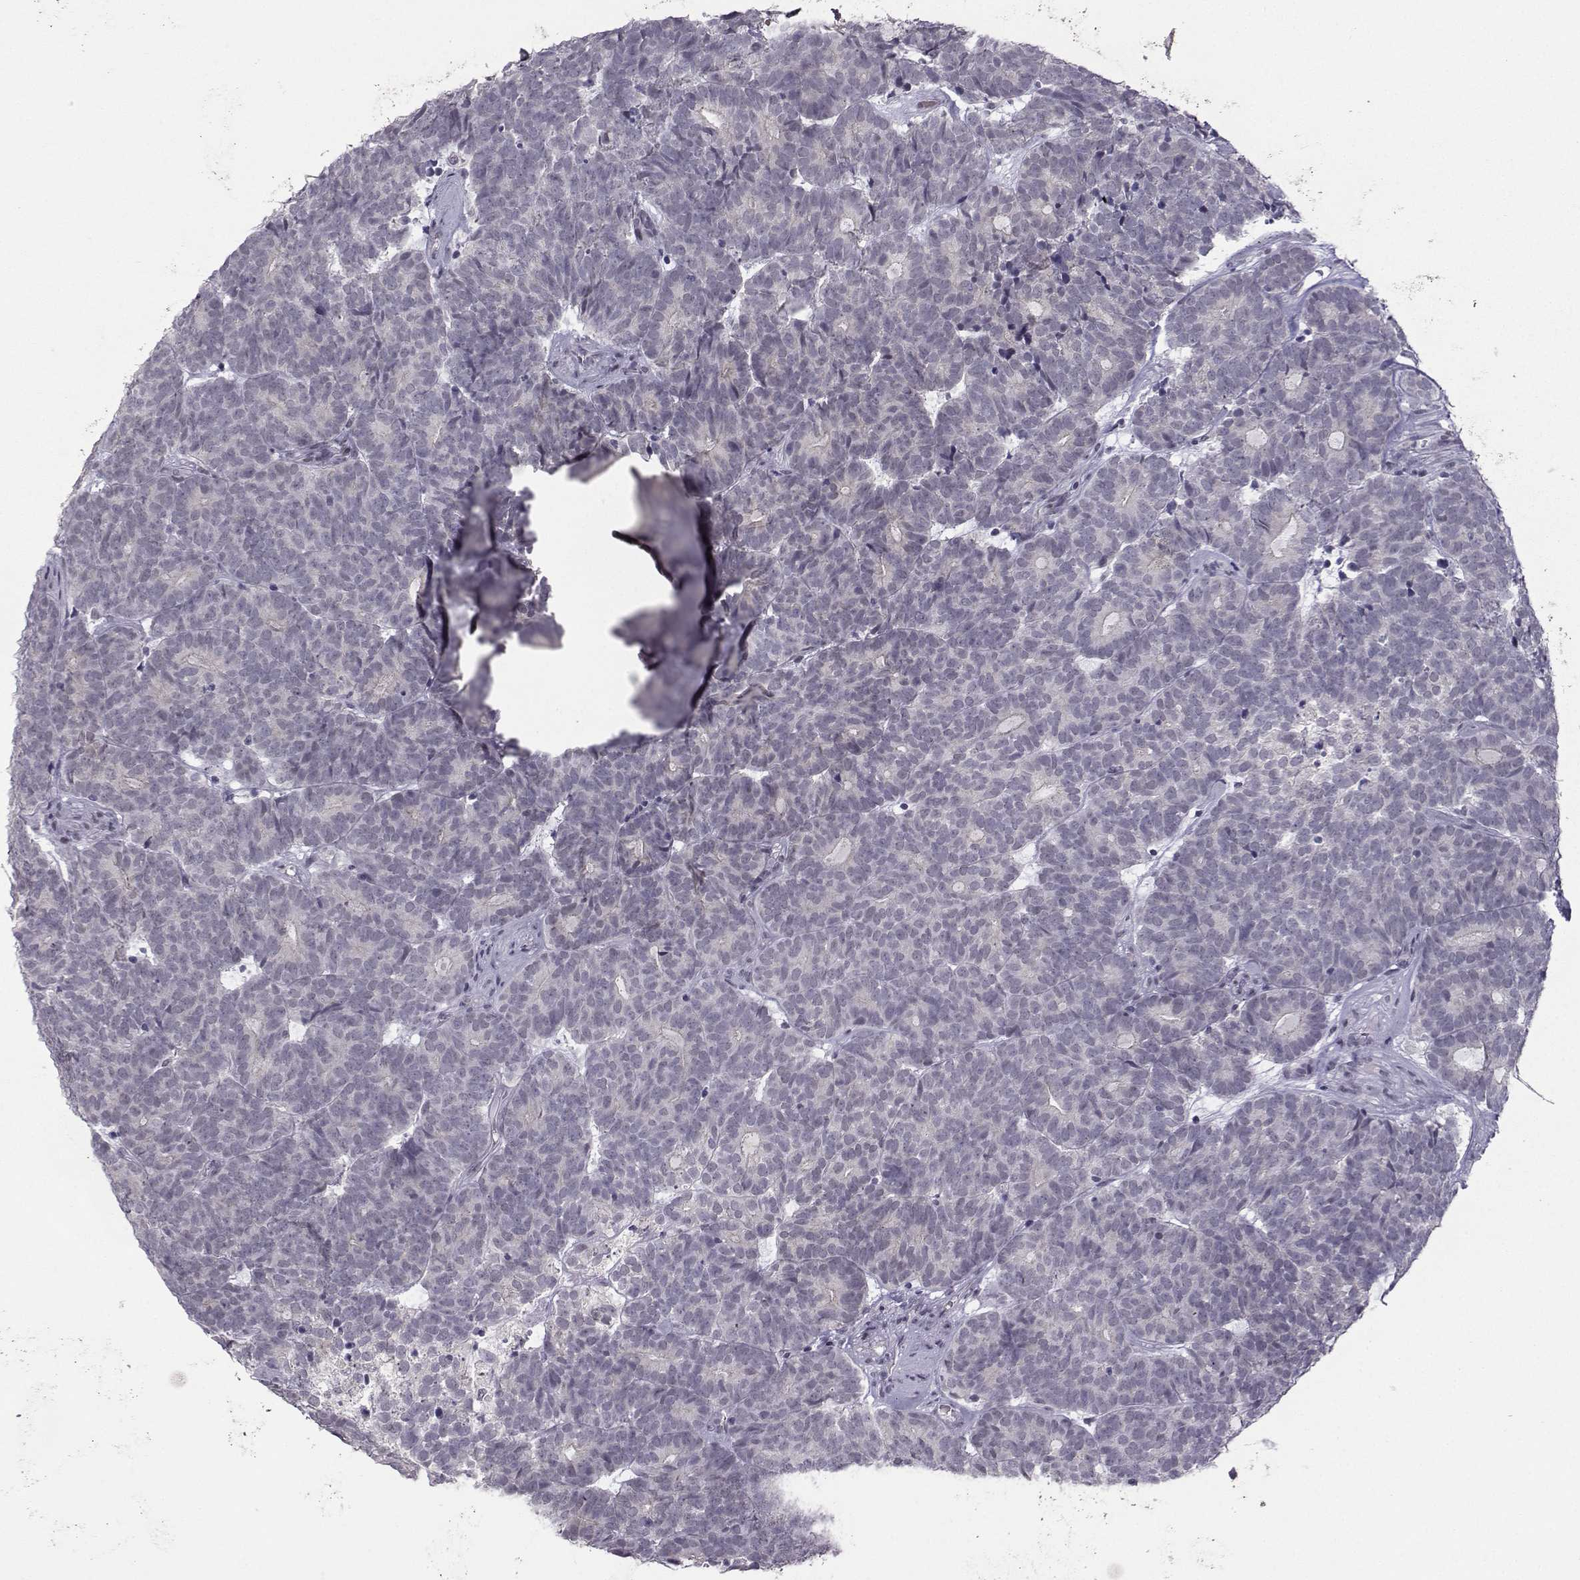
{"staining": {"intensity": "negative", "quantity": "none", "location": "none"}, "tissue": "head and neck cancer", "cell_type": "Tumor cells", "image_type": "cancer", "snomed": [{"axis": "morphology", "description": "Adenocarcinoma, NOS"}, {"axis": "topography", "description": "Head-Neck"}], "caption": "This is a micrograph of IHC staining of head and neck cancer, which shows no staining in tumor cells.", "gene": "LIN28A", "patient": {"sex": "female", "age": 81}}